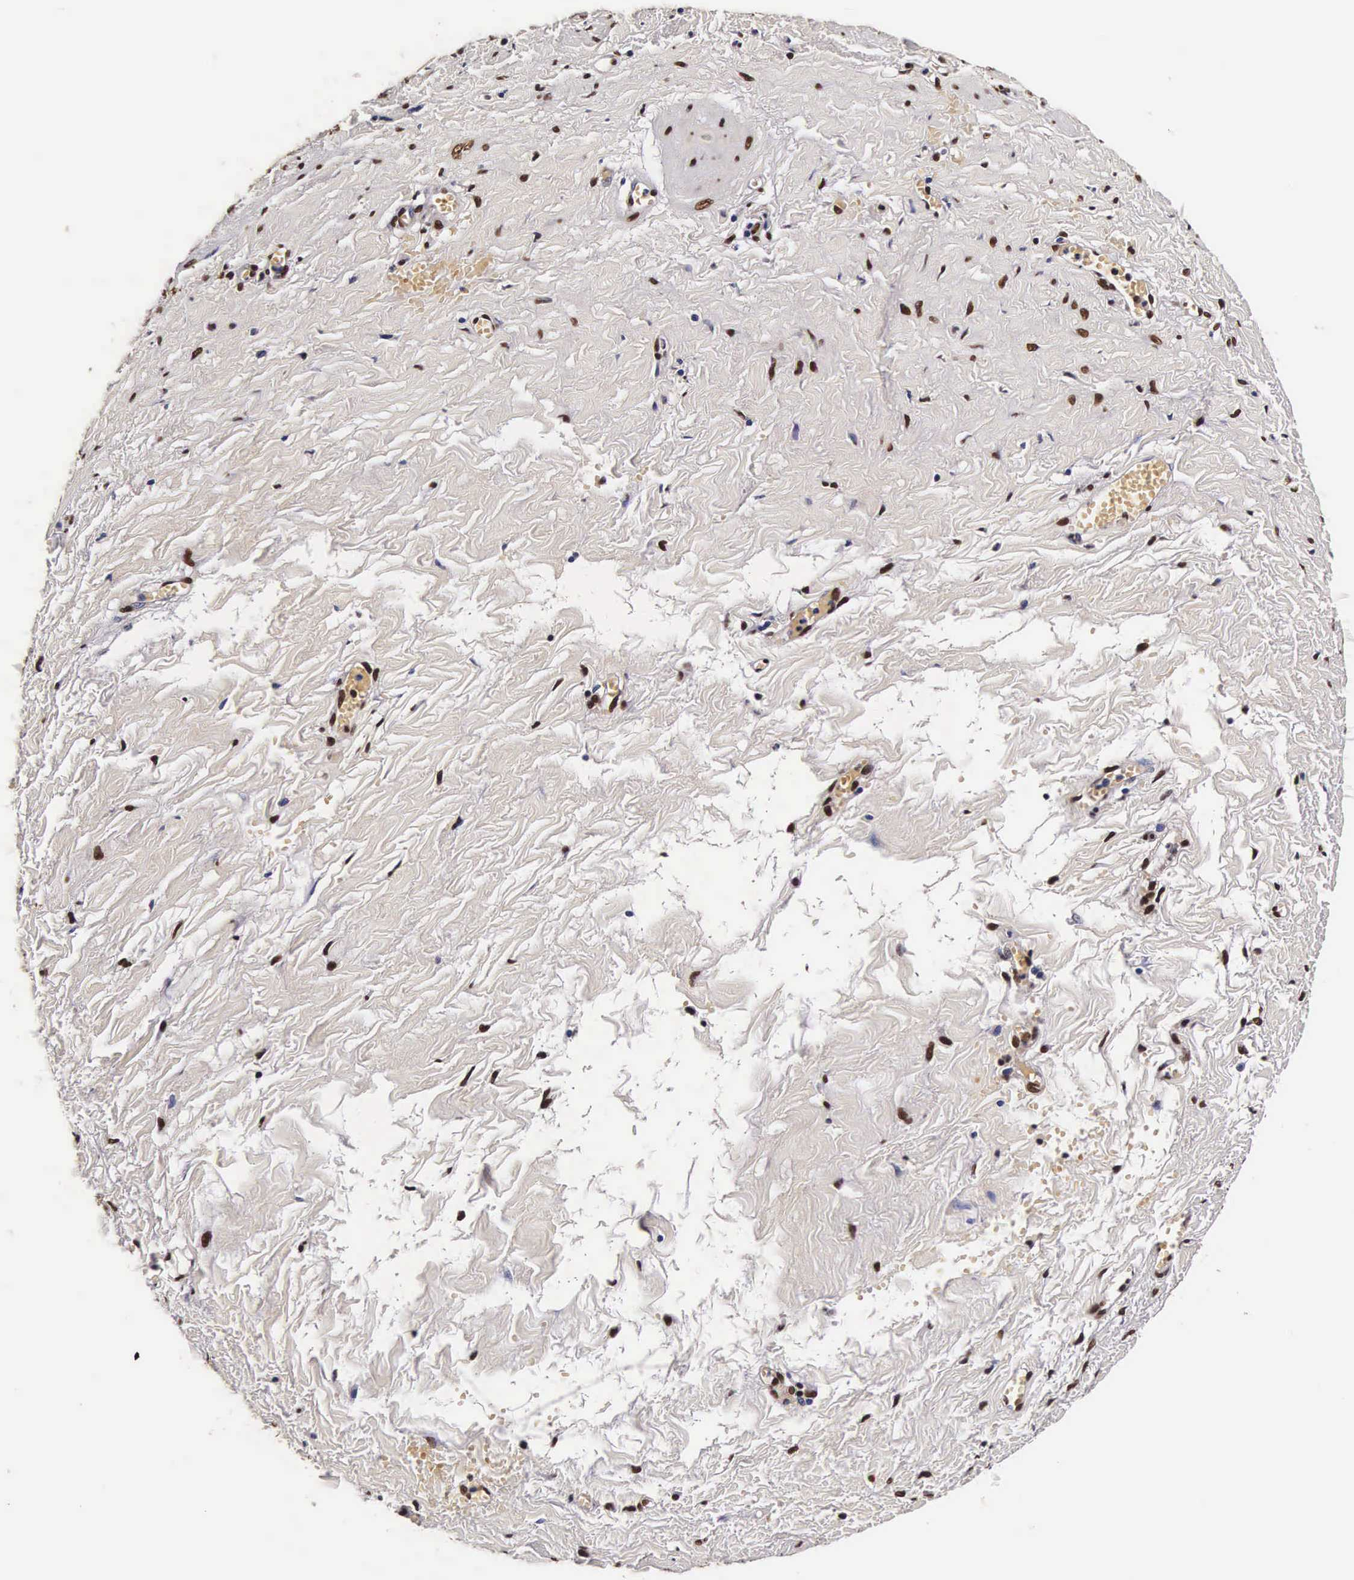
{"staining": {"intensity": "strong", "quantity": ">75%", "location": "nuclear"}, "tissue": "smooth muscle", "cell_type": "Smooth muscle cells", "image_type": "normal", "snomed": [{"axis": "morphology", "description": "Normal tissue, NOS"}, {"axis": "topography", "description": "Uterus"}], "caption": "Human smooth muscle stained for a protein (brown) displays strong nuclear positive staining in about >75% of smooth muscle cells.", "gene": "BCL2L2", "patient": {"sex": "female", "age": 56}}